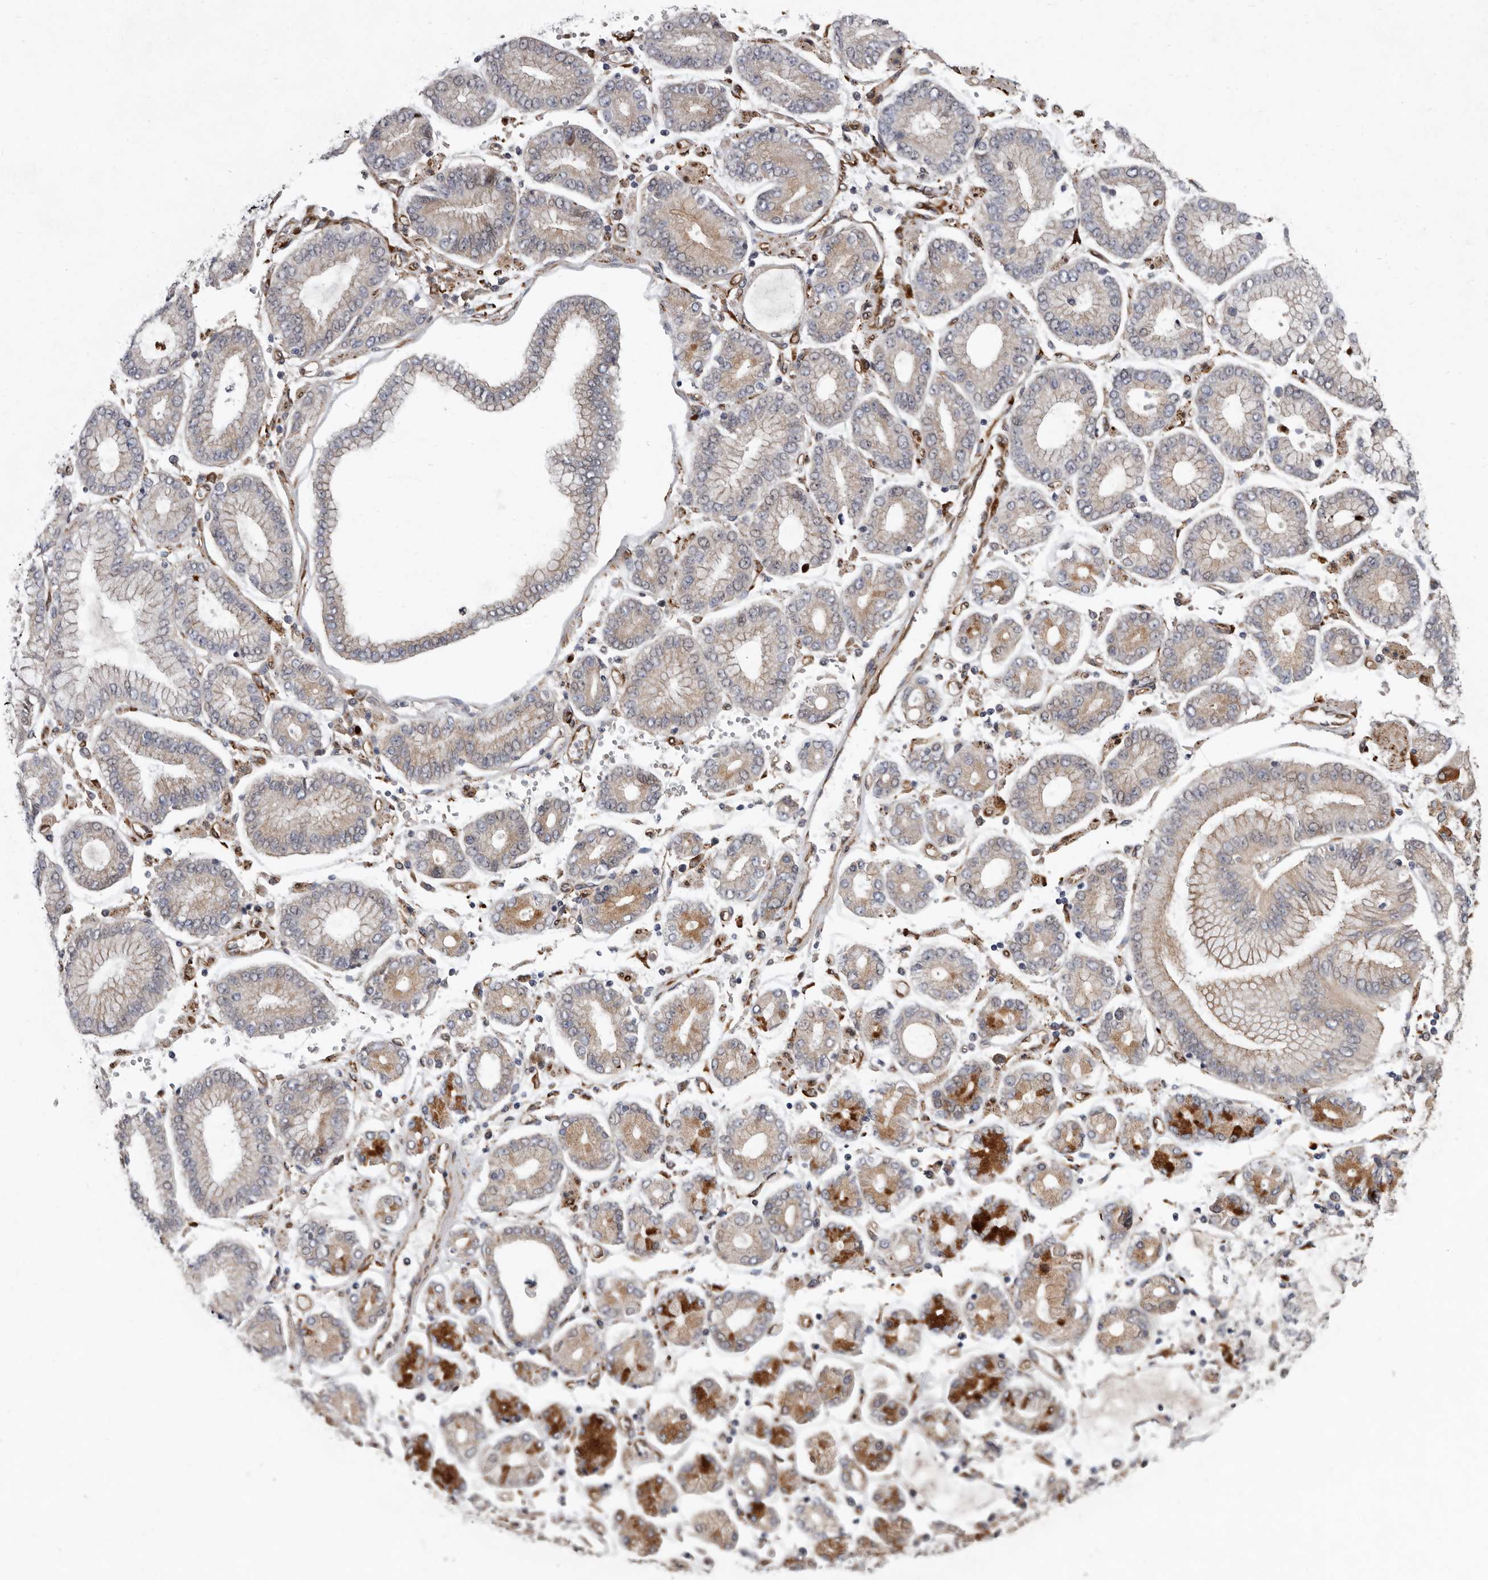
{"staining": {"intensity": "weak", "quantity": "25%-75%", "location": "cytoplasmic/membranous"}, "tissue": "stomach cancer", "cell_type": "Tumor cells", "image_type": "cancer", "snomed": [{"axis": "morphology", "description": "Adenocarcinoma, NOS"}, {"axis": "topography", "description": "Stomach"}], "caption": "Approximately 25%-75% of tumor cells in stomach cancer (adenocarcinoma) show weak cytoplasmic/membranous protein positivity as visualized by brown immunohistochemical staining.", "gene": "MTF1", "patient": {"sex": "male", "age": 76}}